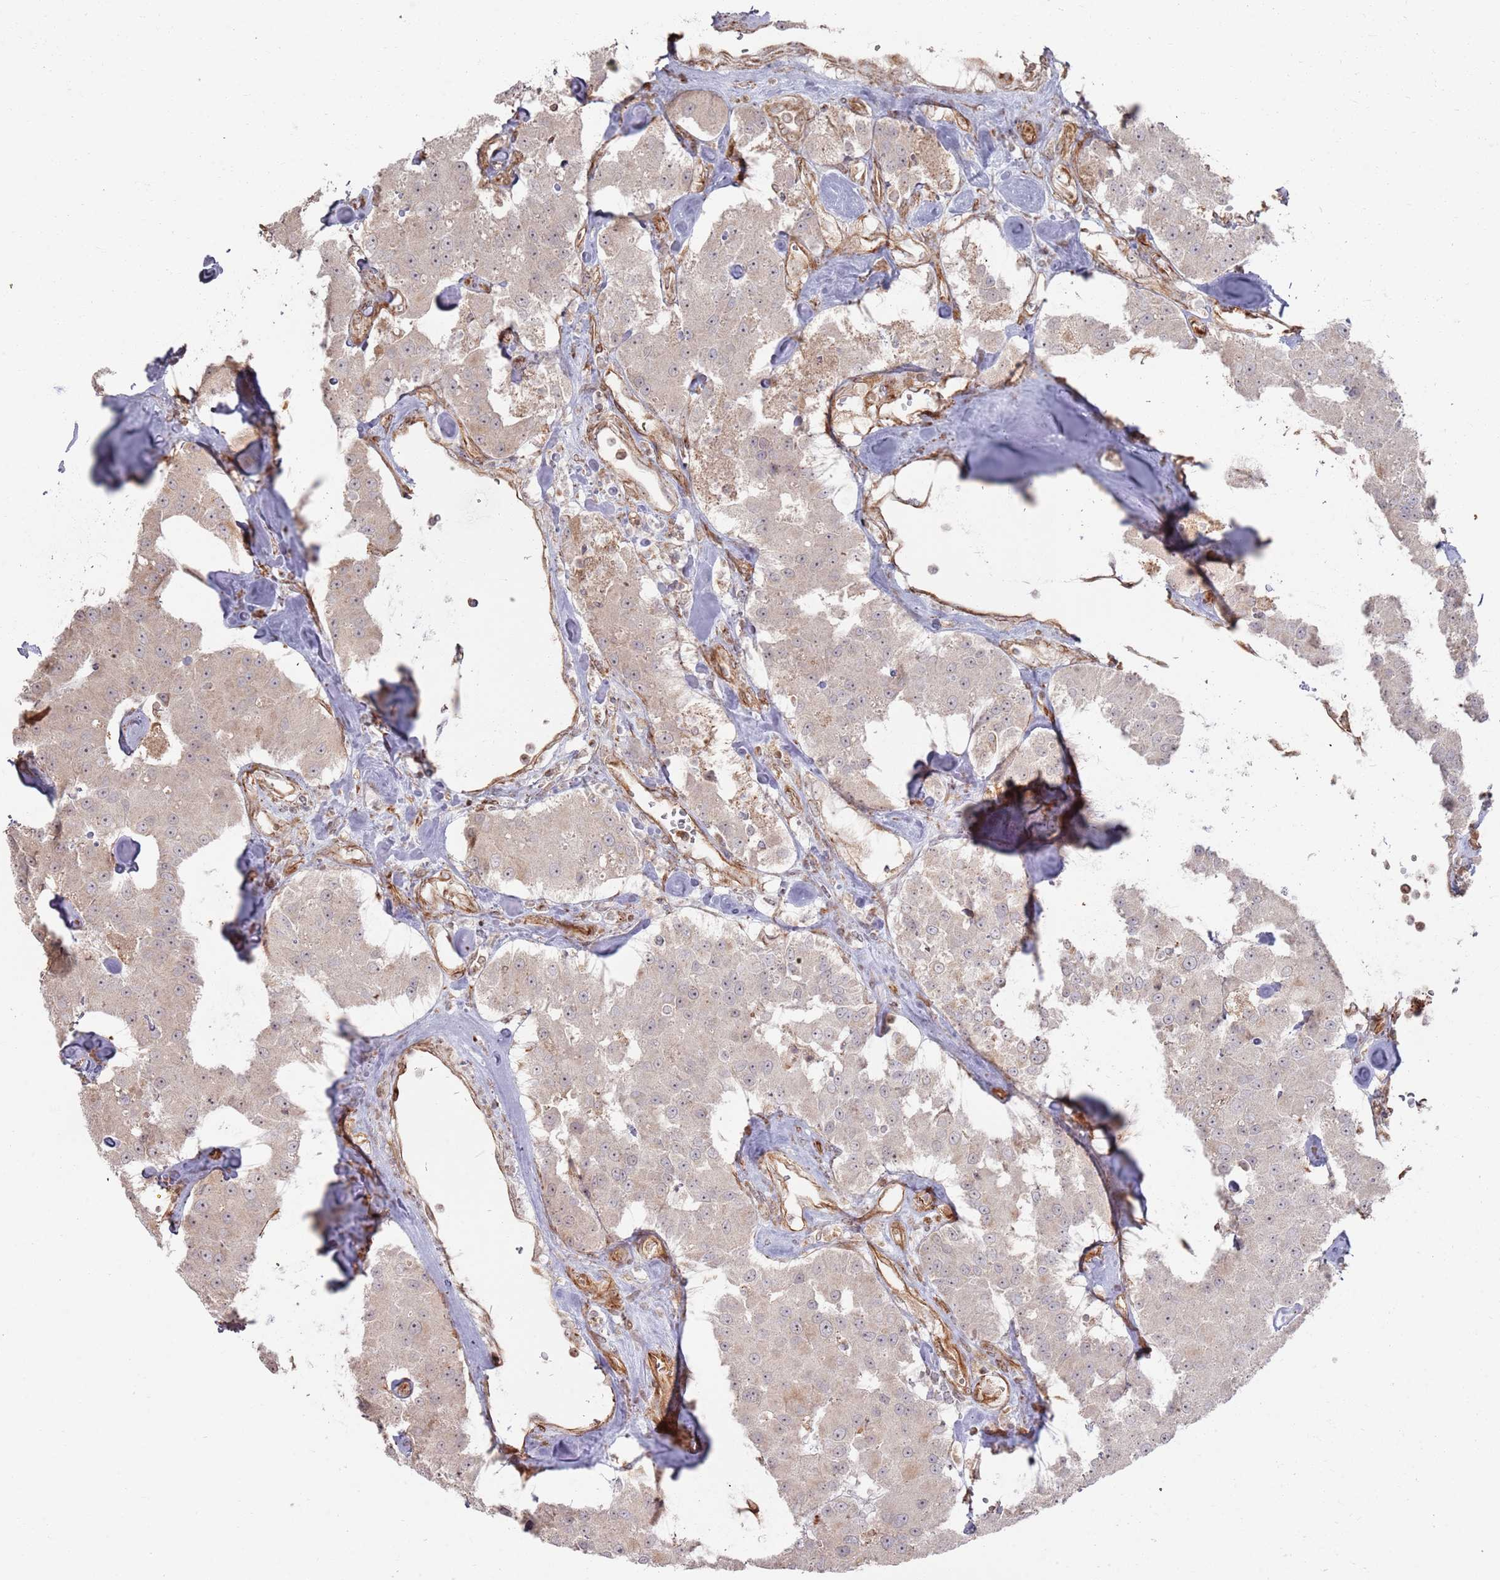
{"staining": {"intensity": "weak", "quantity": "<25%", "location": "cytoplasmic/membranous"}, "tissue": "carcinoid", "cell_type": "Tumor cells", "image_type": "cancer", "snomed": [{"axis": "morphology", "description": "Carcinoid, malignant, NOS"}, {"axis": "topography", "description": "Pancreas"}], "caption": "A histopathology image of carcinoid (malignant) stained for a protein exhibits no brown staining in tumor cells. (DAB (3,3'-diaminobenzidine) immunohistochemistry (IHC) with hematoxylin counter stain).", "gene": "PHF21A", "patient": {"sex": "male", "age": 41}}